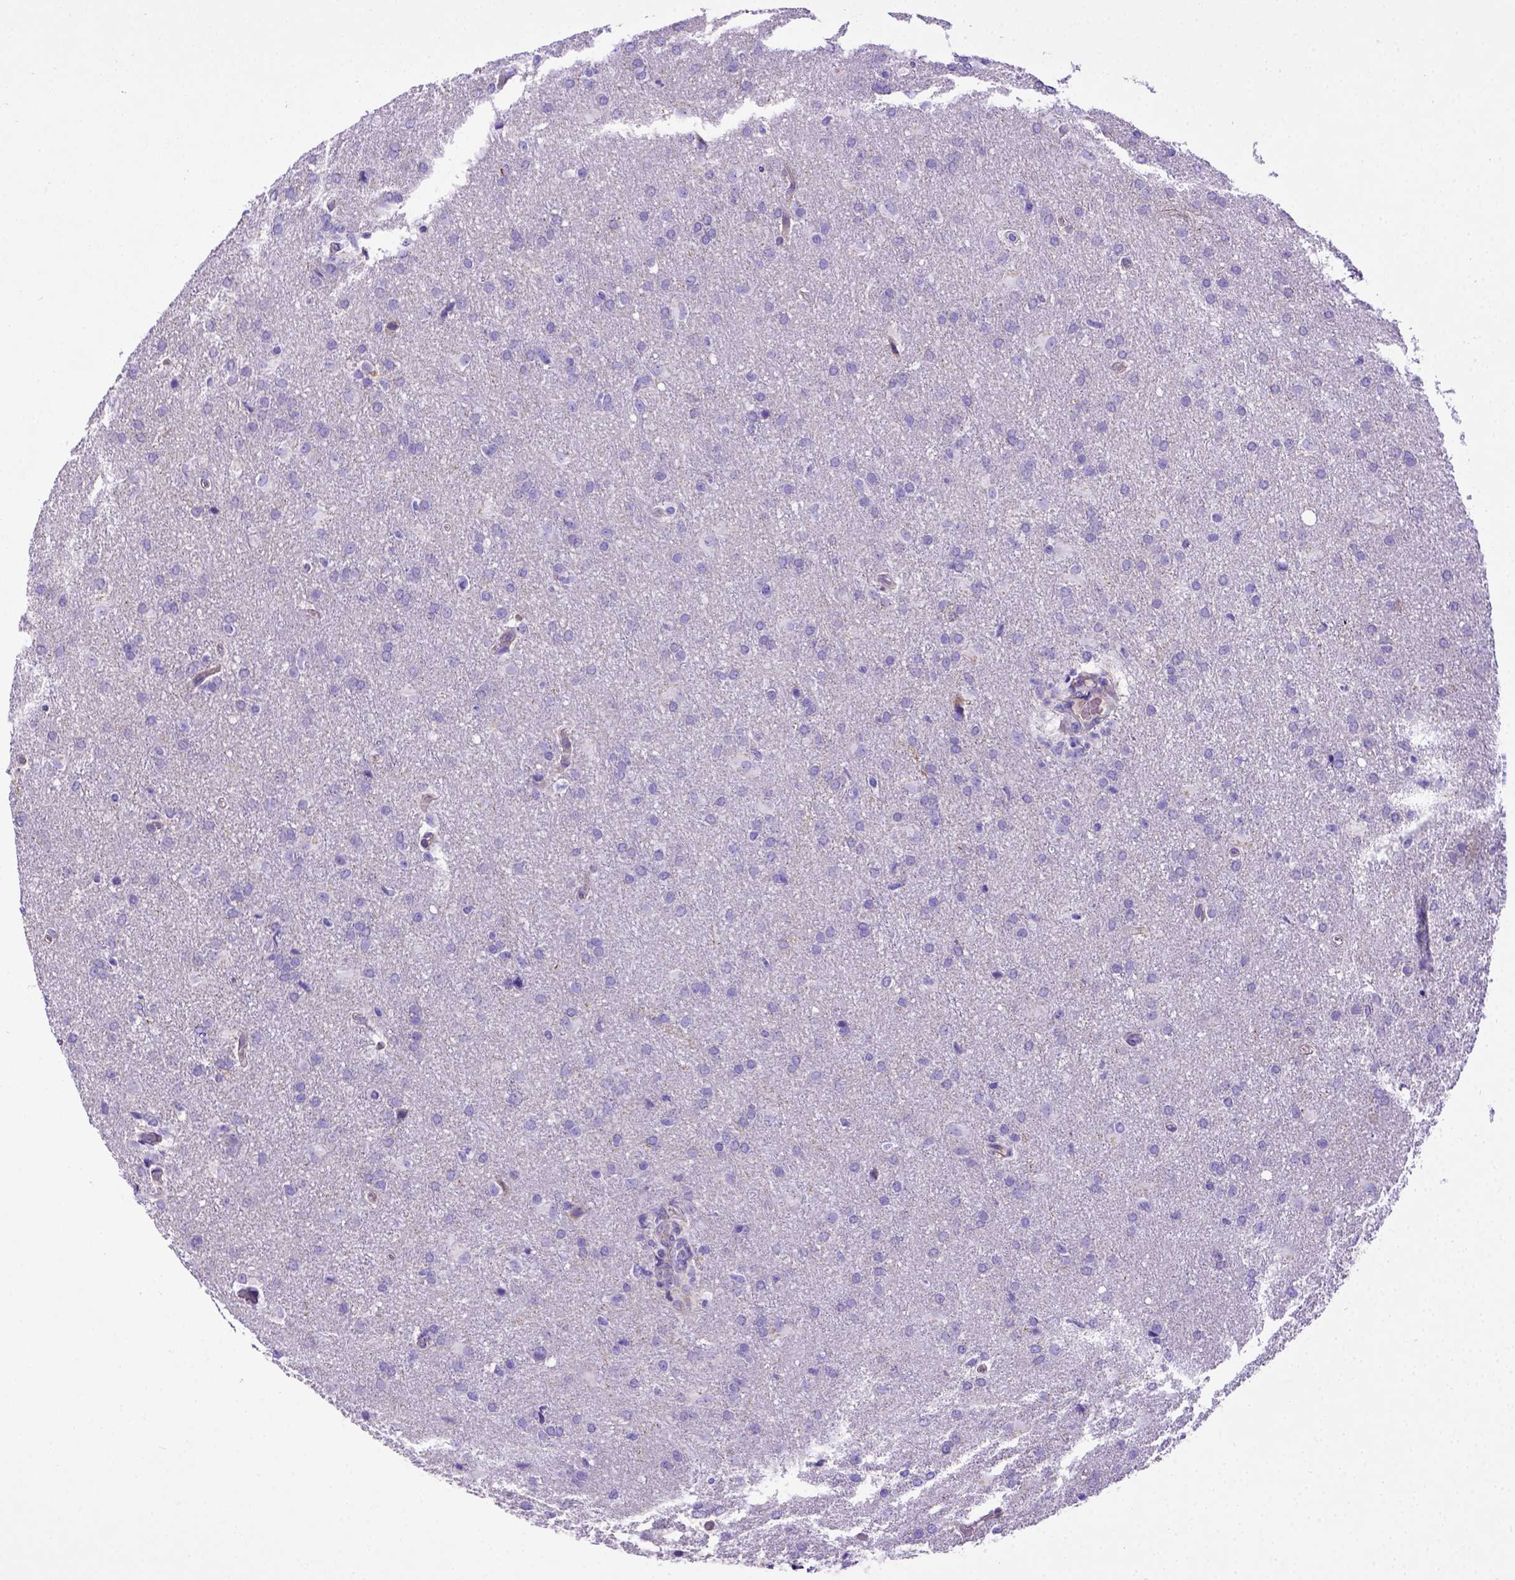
{"staining": {"intensity": "negative", "quantity": "none", "location": "none"}, "tissue": "glioma", "cell_type": "Tumor cells", "image_type": "cancer", "snomed": [{"axis": "morphology", "description": "Glioma, malignant, High grade"}, {"axis": "topography", "description": "Brain"}], "caption": "Tumor cells are negative for brown protein staining in malignant glioma (high-grade).", "gene": "LRRC18", "patient": {"sex": "male", "age": 68}}